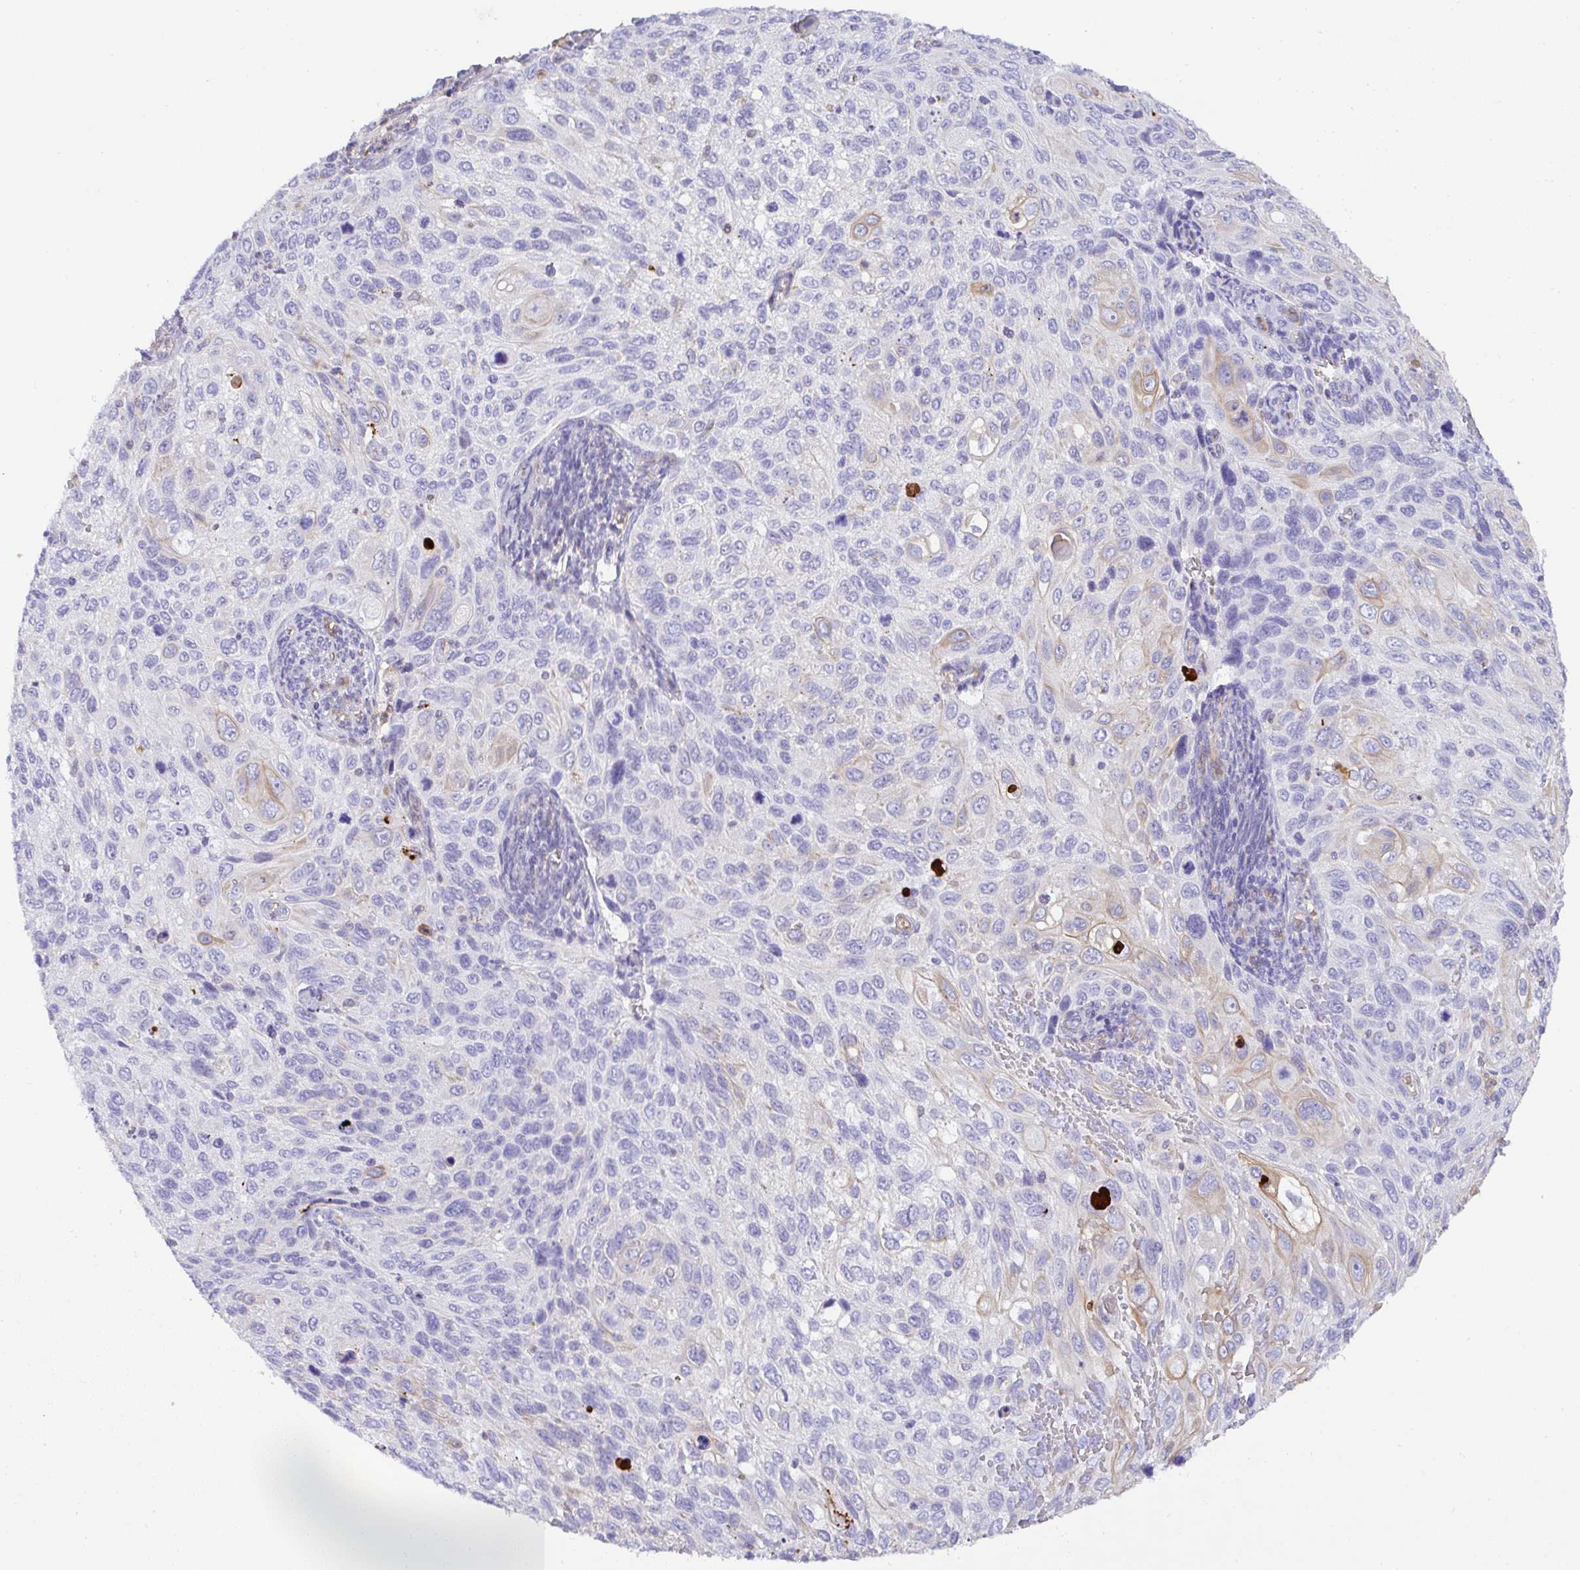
{"staining": {"intensity": "weak", "quantity": "<25%", "location": "cytoplasmic/membranous"}, "tissue": "cervical cancer", "cell_type": "Tumor cells", "image_type": "cancer", "snomed": [{"axis": "morphology", "description": "Squamous cell carcinoma, NOS"}, {"axis": "topography", "description": "Cervix"}], "caption": "High power microscopy histopathology image of an IHC image of cervical cancer (squamous cell carcinoma), revealing no significant staining in tumor cells. (DAB (3,3'-diaminobenzidine) immunohistochemistry, high magnification).", "gene": "TNFAIP8", "patient": {"sex": "female", "age": 70}}